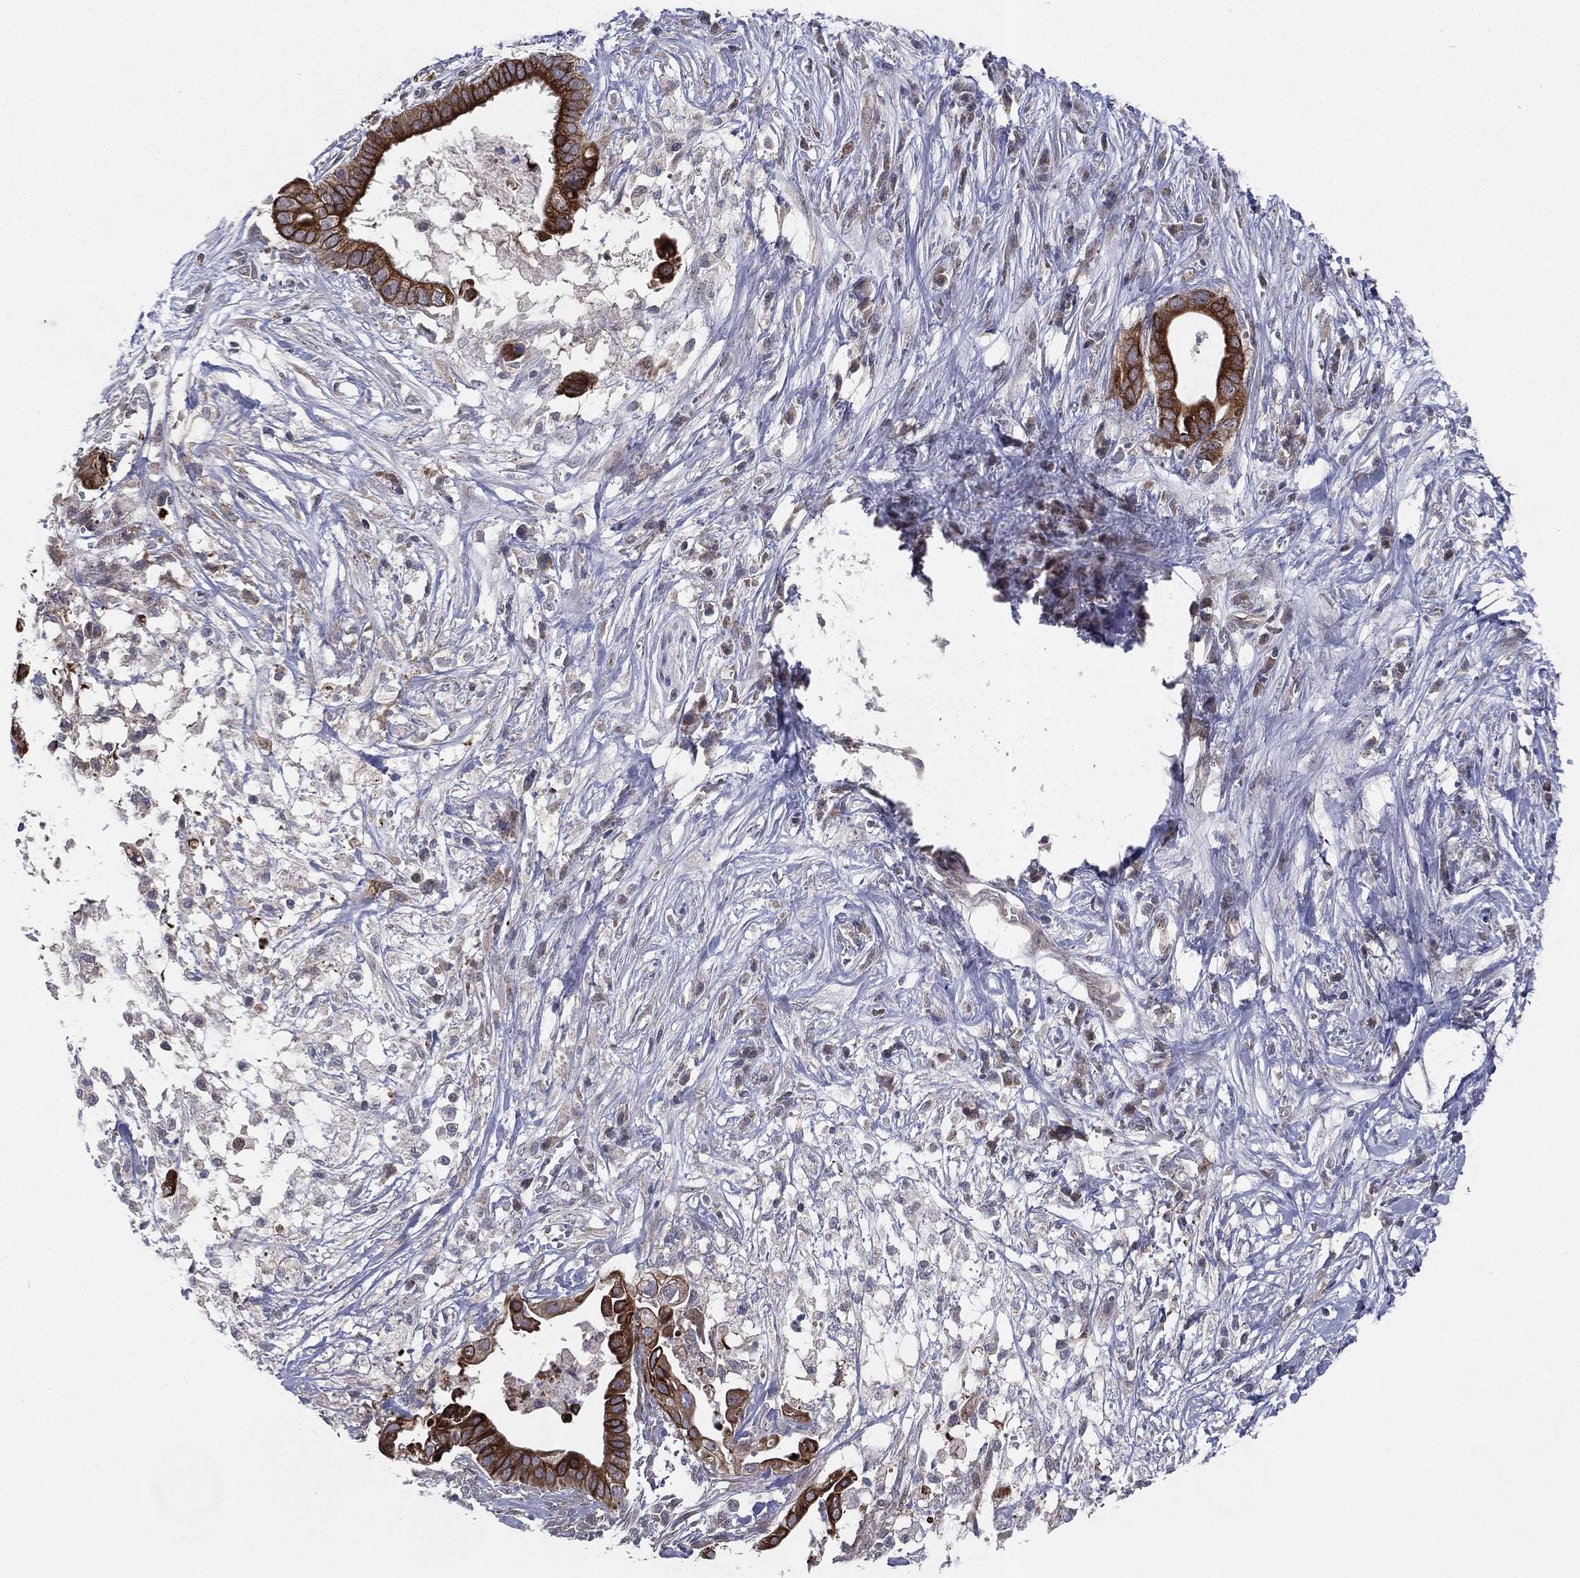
{"staining": {"intensity": "strong", "quantity": ">75%", "location": "cytoplasmic/membranous"}, "tissue": "pancreatic cancer", "cell_type": "Tumor cells", "image_type": "cancer", "snomed": [{"axis": "morphology", "description": "Adenocarcinoma, NOS"}, {"axis": "topography", "description": "Pancreas"}], "caption": "Pancreatic cancer was stained to show a protein in brown. There is high levels of strong cytoplasmic/membranous staining in approximately >75% of tumor cells.", "gene": "KAT14", "patient": {"sex": "male", "age": 61}}